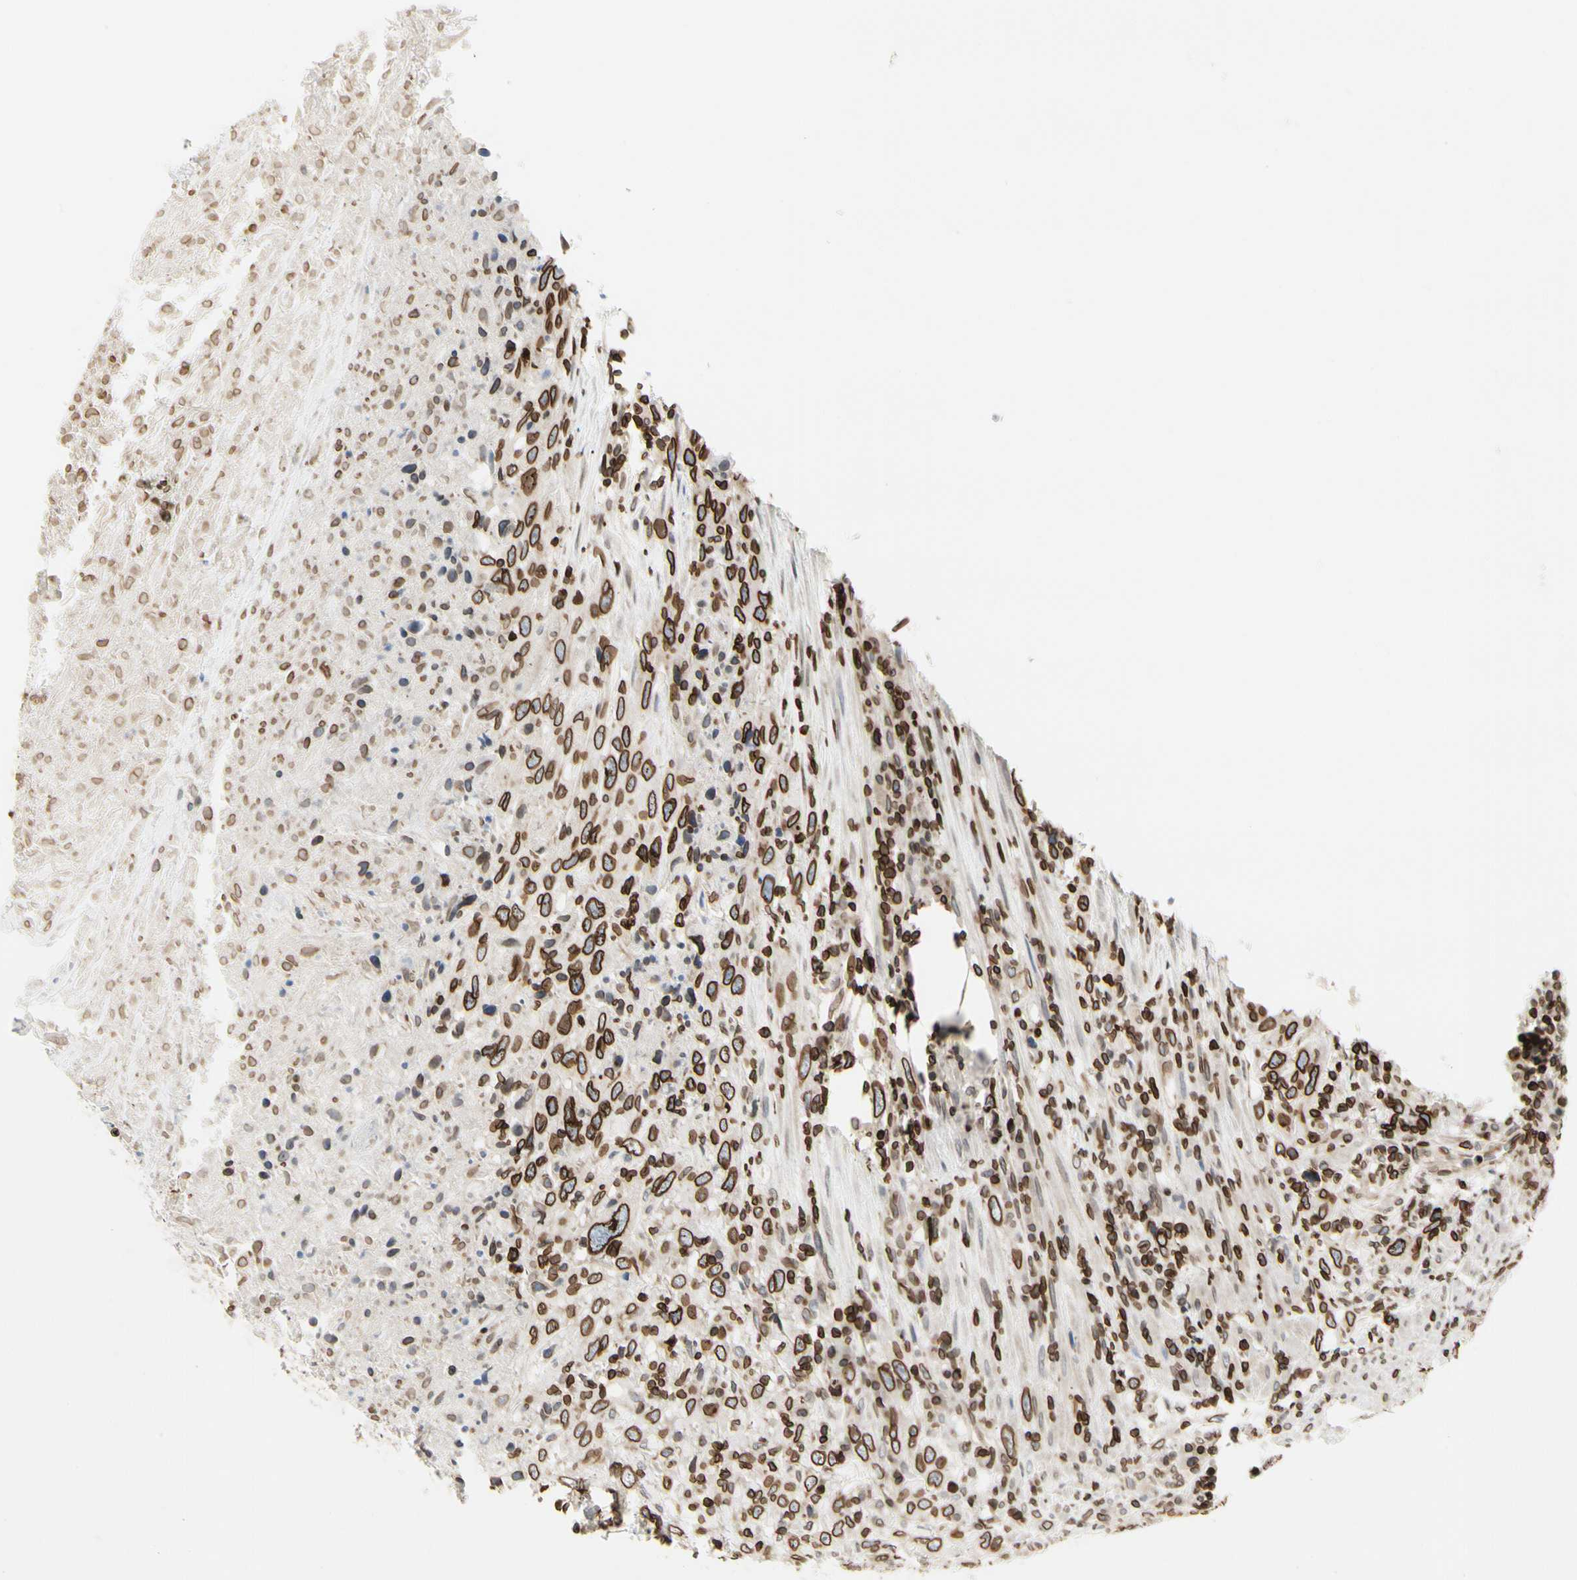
{"staining": {"intensity": "strong", "quantity": ">75%", "location": "cytoplasmic/membranous,nuclear"}, "tissue": "urothelial cancer", "cell_type": "Tumor cells", "image_type": "cancer", "snomed": [{"axis": "morphology", "description": "Urothelial carcinoma, High grade"}, {"axis": "topography", "description": "Urinary bladder"}], "caption": "DAB immunohistochemical staining of human urothelial cancer exhibits strong cytoplasmic/membranous and nuclear protein positivity in approximately >75% of tumor cells.", "gene": "TMPO", "patient": {"sex": "male", "age": 61}}